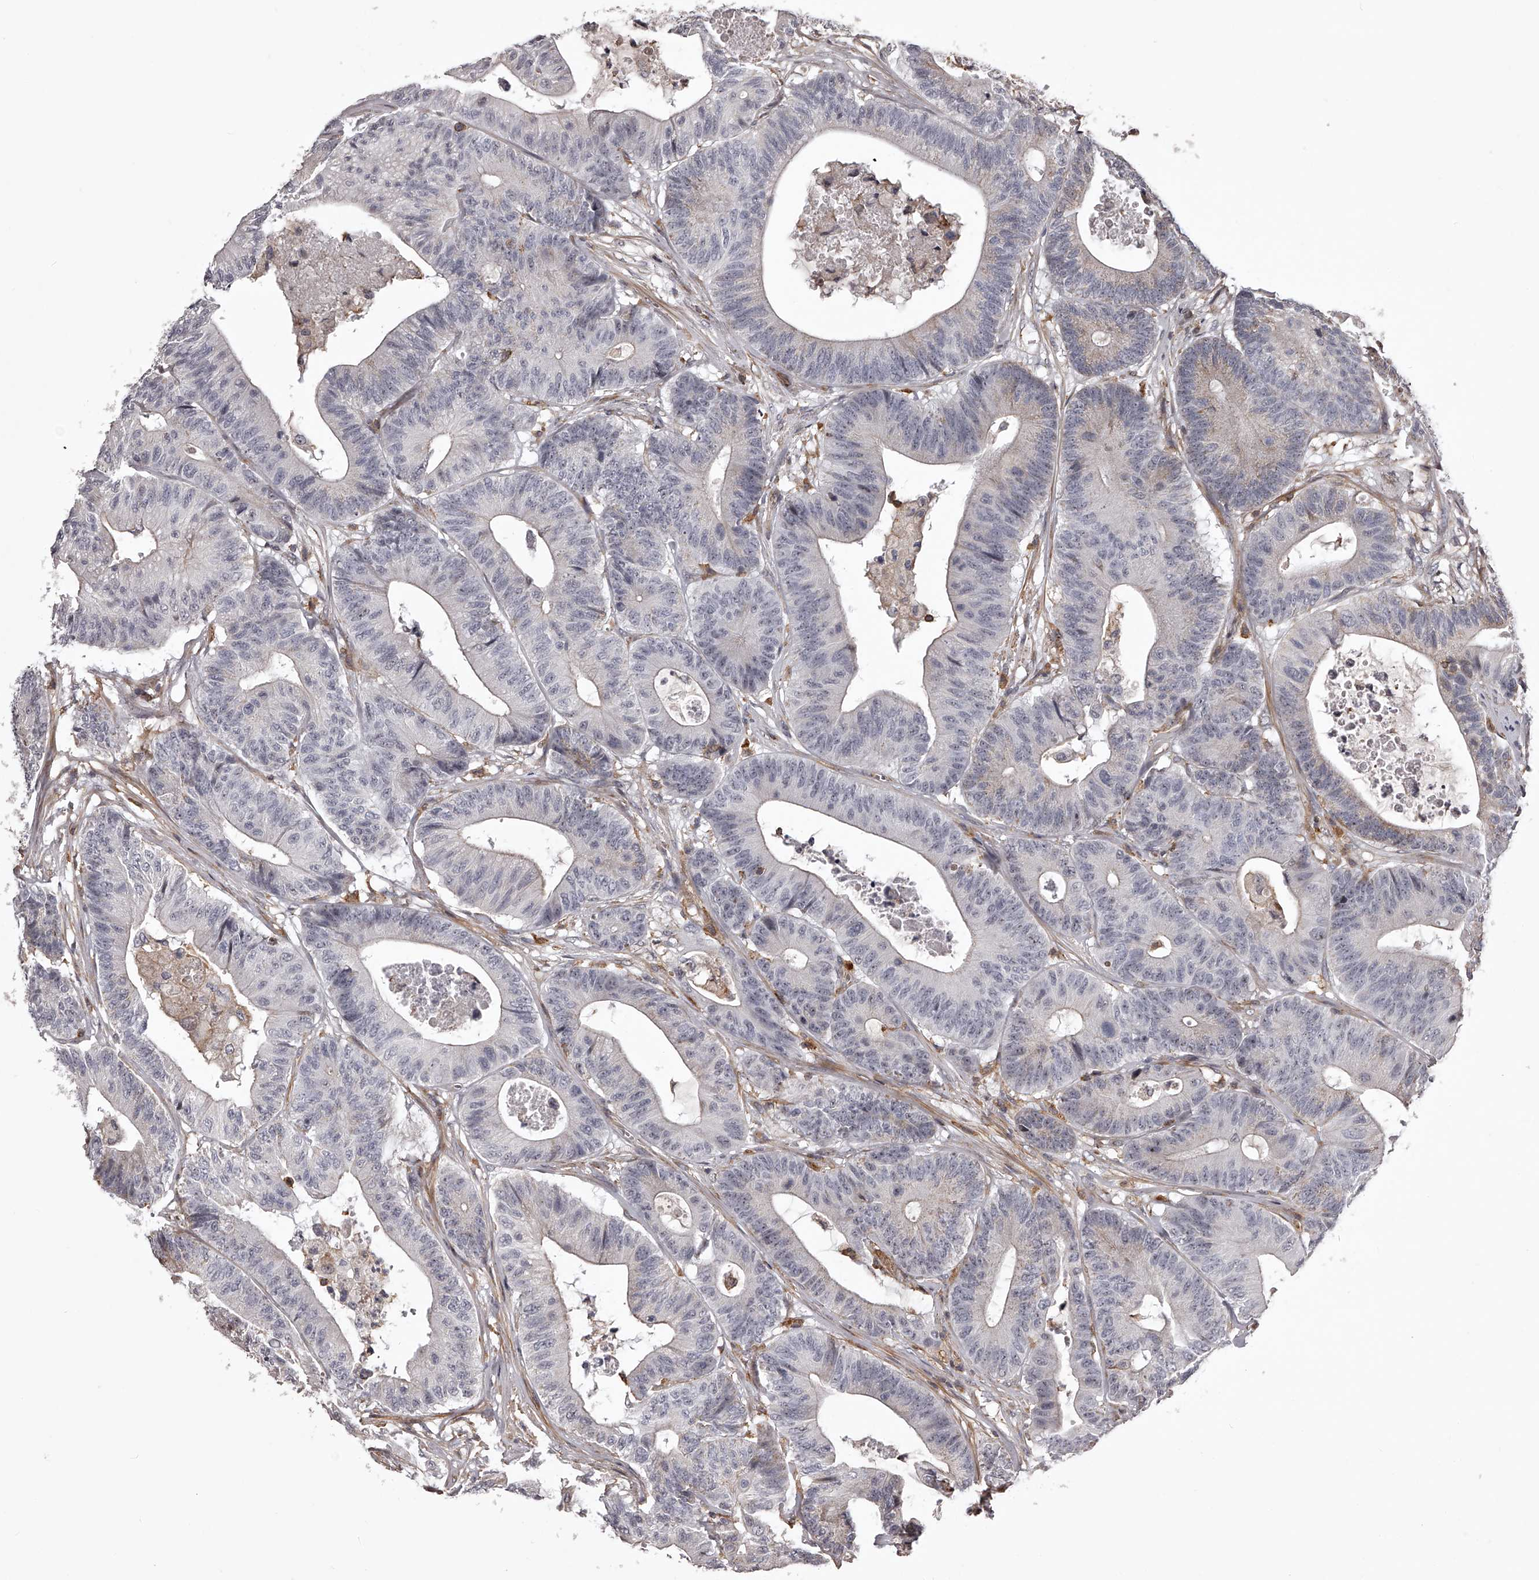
{"staining": {"intensity": "negative", "quantity": "none", "location": "none"}, "tissue": "colorectal cancer", "cell_type": "Tumor cells", "image_type": "cancer", "snomed": [{"axis": "morphology", "description": "Adenocarcinoma, NOS"}, {"axis": "topography", "description": "Colon"}], "caption": "Histopathology image shows no protein positivity in tumor cells of colorectal cancer tissue.", "gene": "RRP36", "patient": {"sex": "female", "age": 84}}